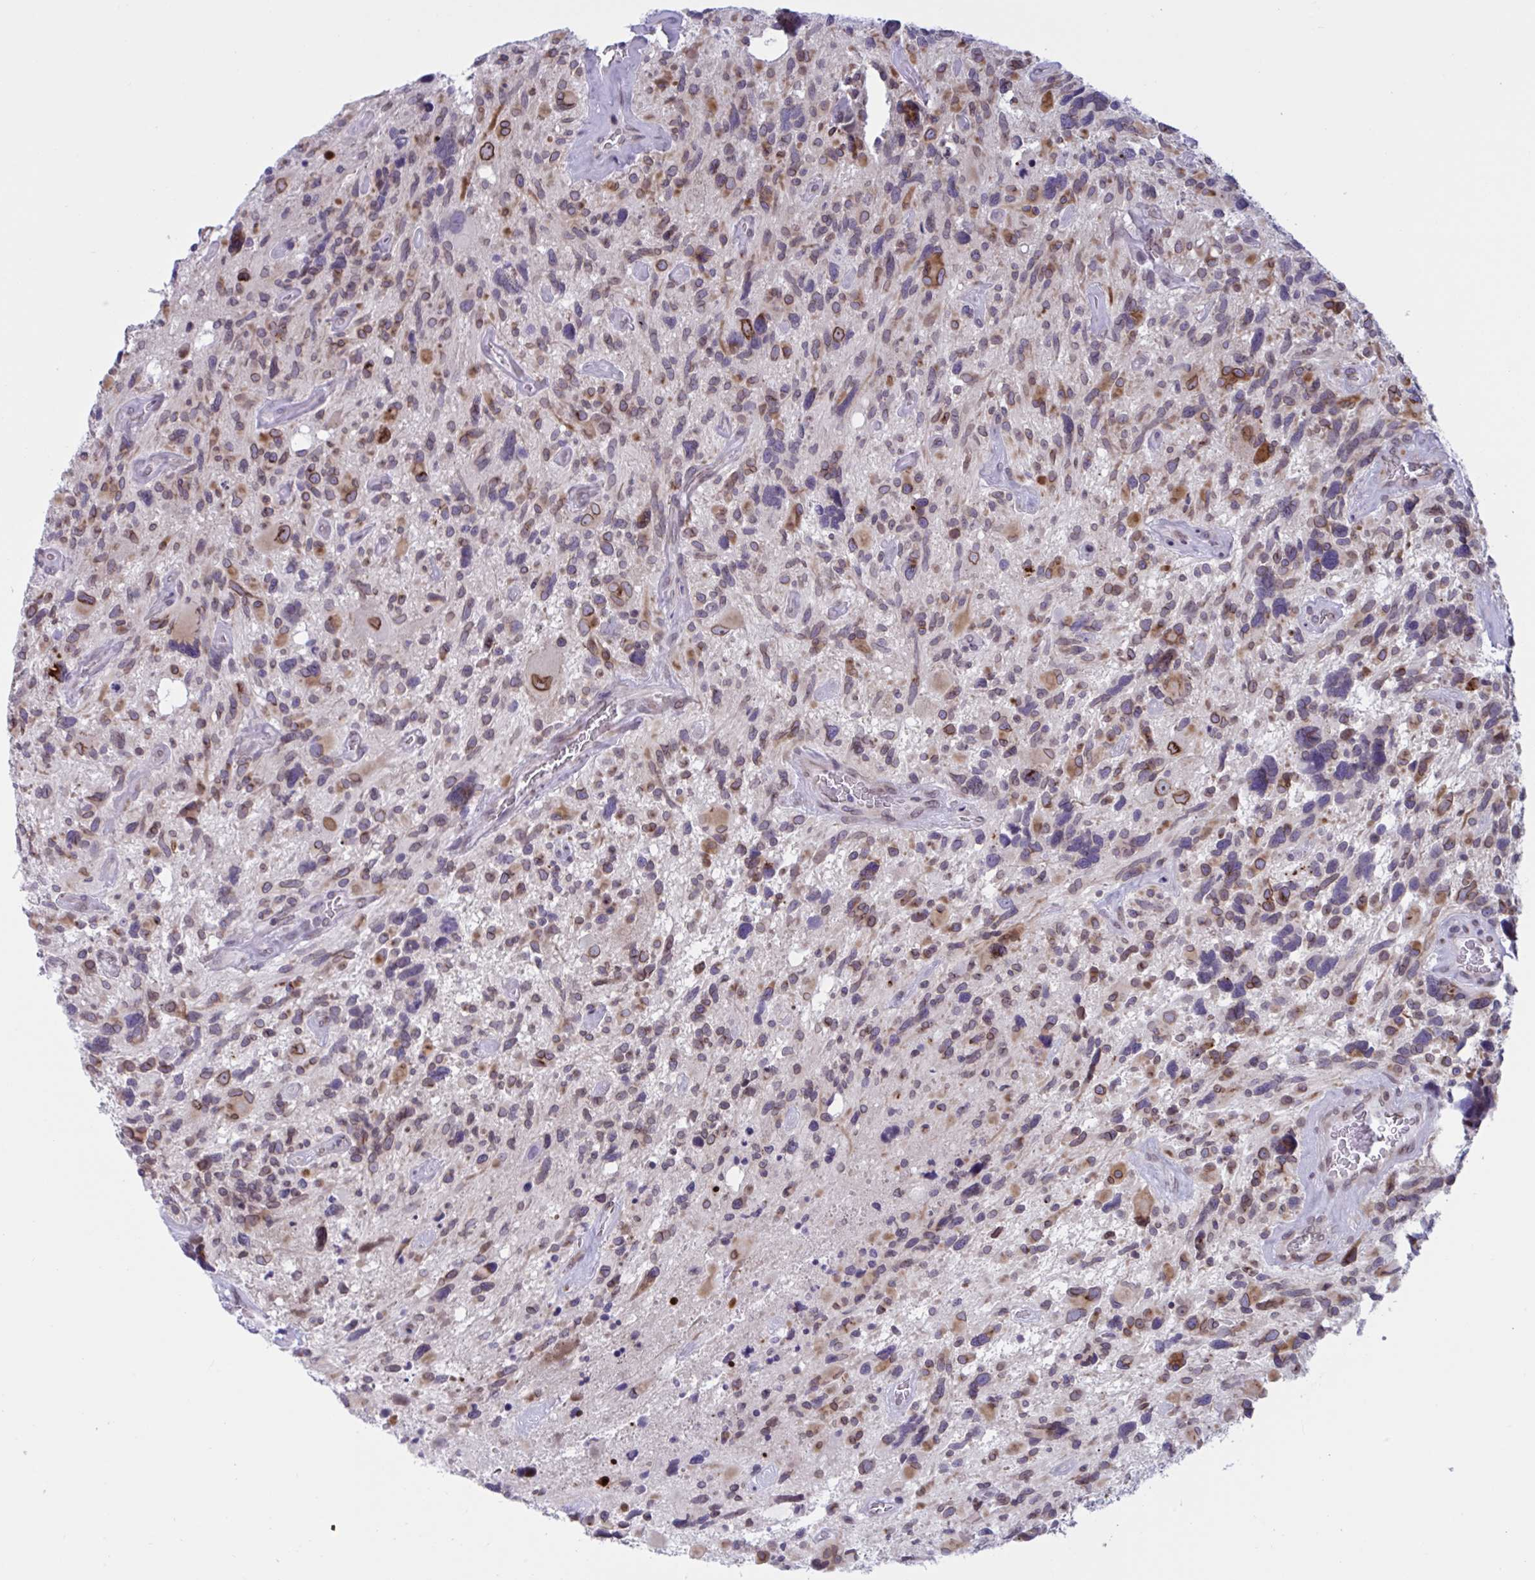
{"staining": {"intensity": "moderate", "quantity": "25%-75%", "location": "cytoplasmic/membranous,nuclear"}, "tissue": "glioma", "cell_type": "Tumor cells", "image_type": "cancer", "snomed": [{"axis": "morphology", "description": "Glioma, malignant, High grade"}, {"axis": "topography", "description": "Brain"}], "caption": "A high-resolution image shows immunohistochemistry (IHC) staining of glioma, which exhibits moderate cytoplasmic/membranous and nuclear staining in approximately 25%-75% of tumor cells. (Stains: DAB in brown, nuclei in blue, Microscopy: brightfield microscopy at high magnification).", "gene": "DOCK11", "patient": {"sex": "male", "age": 49}}